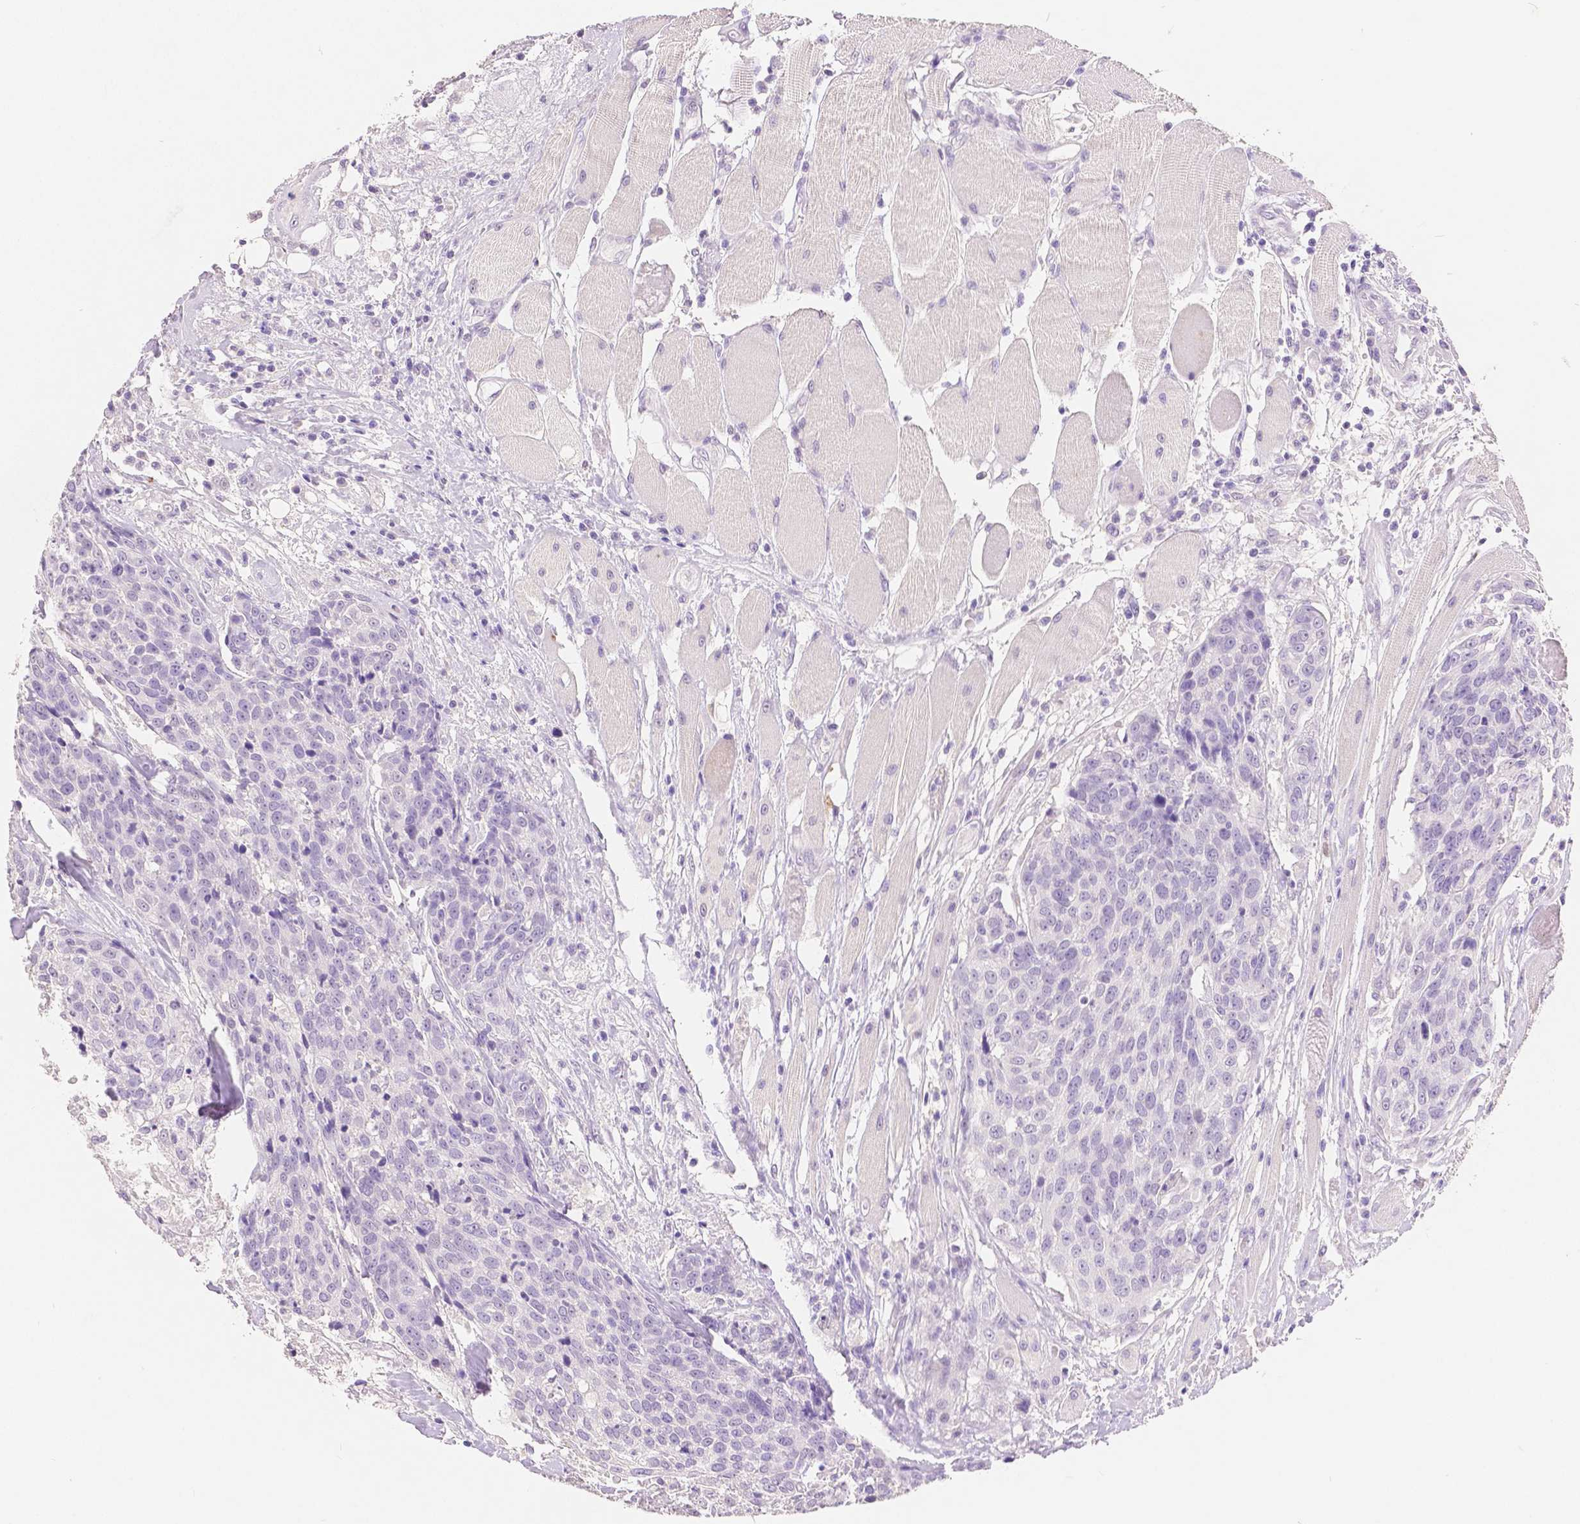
{"staining": {"intensity": "negative", "quantity": "none", "location": "none"}, "tissue": "head and neck cancer", "cell_type": "Tumor cells", "image_type": "cancer", "snomed": [{"axis": "morphology", "description": "Squamous cell carcinoma, NOS"}, {"axis": "topography", "description": "Oral tissue"}, {"axis": "topography", "description": "Head-Neck"}], "caption": "IHC image of human squamous cell carcinoma (head and neck) stained for a protein (brown), which demonstrates no positivity in tumor cells. (Brightfield microscopy of DAB (3,3'-diaminobenzidine) immunohistochemistry at high magnification).", "gene": "HNF1B", "patient": {"sex": "male", "age": 64}}